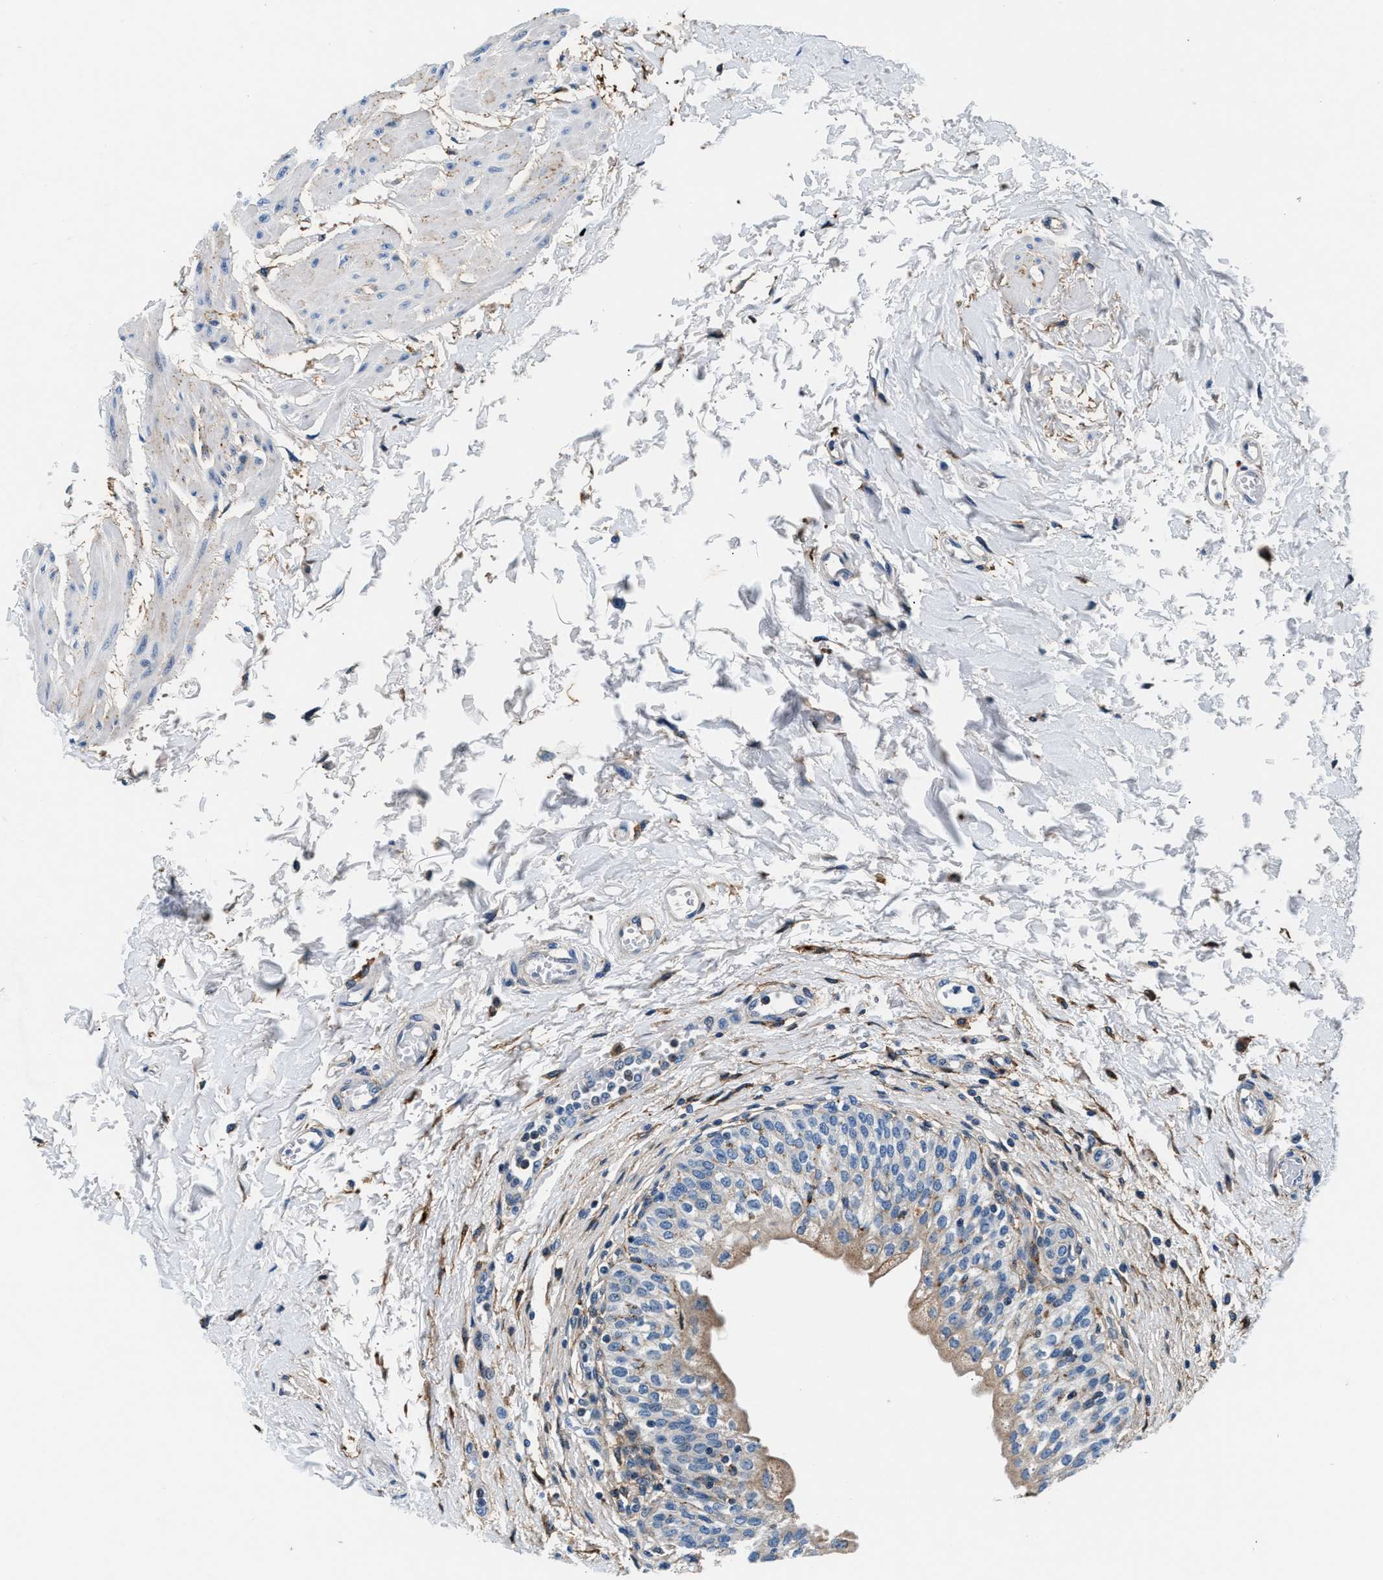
{"staining": {"intensity": "weak", "quantity": "<25%", "location": "cytoplasmic/membranous"}, "tissue": "urinary bladder", "cell_type": "Urothelial cells", "image_type": "normal", "snomed": [{"axis": "morphology", "description": "Normal tissue, NOS"}, {"axis": "topography", "description": "Urinary bladder"}], "caption": "Immunohistochemistry of benign urinary bladder shows no staining in urothelial cells. (Stains: DAB immunohistochemistry (IHC) with hematoxylin counter stain, Microscopy: brightfield microscopy at high magnification).", "gene": "SLFN11", "patient": {"sex": "male", "age": 55}}